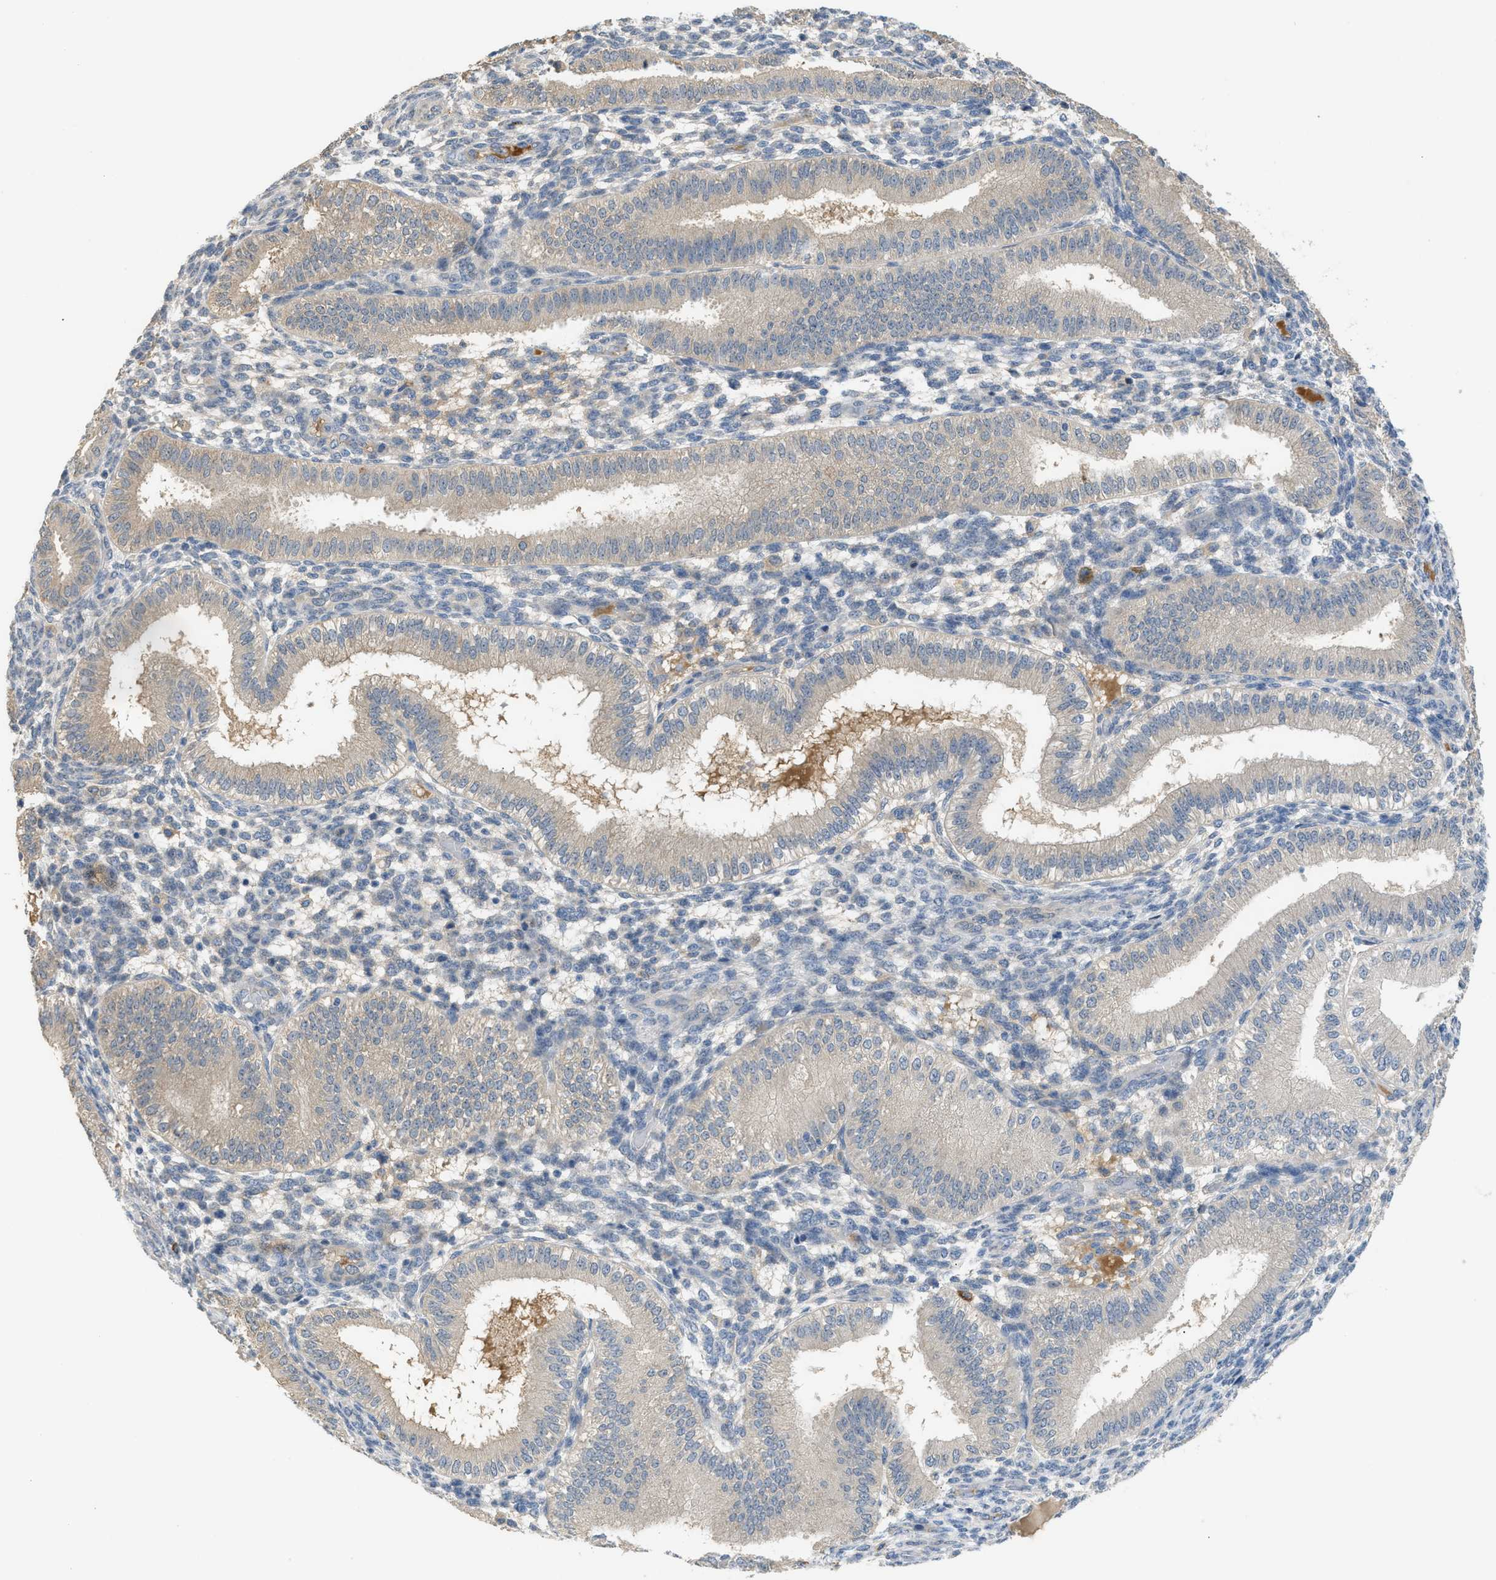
{"staining": {"intensity": "weak", "quantity": "25%-75%", "location": "cytoplasmic/membranous"}, "tissue": "endometrium", "cell_type": "Cells in endometrial stroma", "image_type": "normal", "snomed": [{"axis": "morphology", "description": "Normal tissue, NOS"}, {"axis": "topography", "description": "Endometrium"}], "caption": "Immunohistochemical staining of unremarkable human endometrium exhibits low levels of weak cytoplasmic/membranous staining in about 25%-75% of cells in endometrial stroma. (DAB IHC, brown staining for protein, blue staining for nuclei).", "gene": "RHBDF2", "patient": {"sex": "female", "age": 39}}